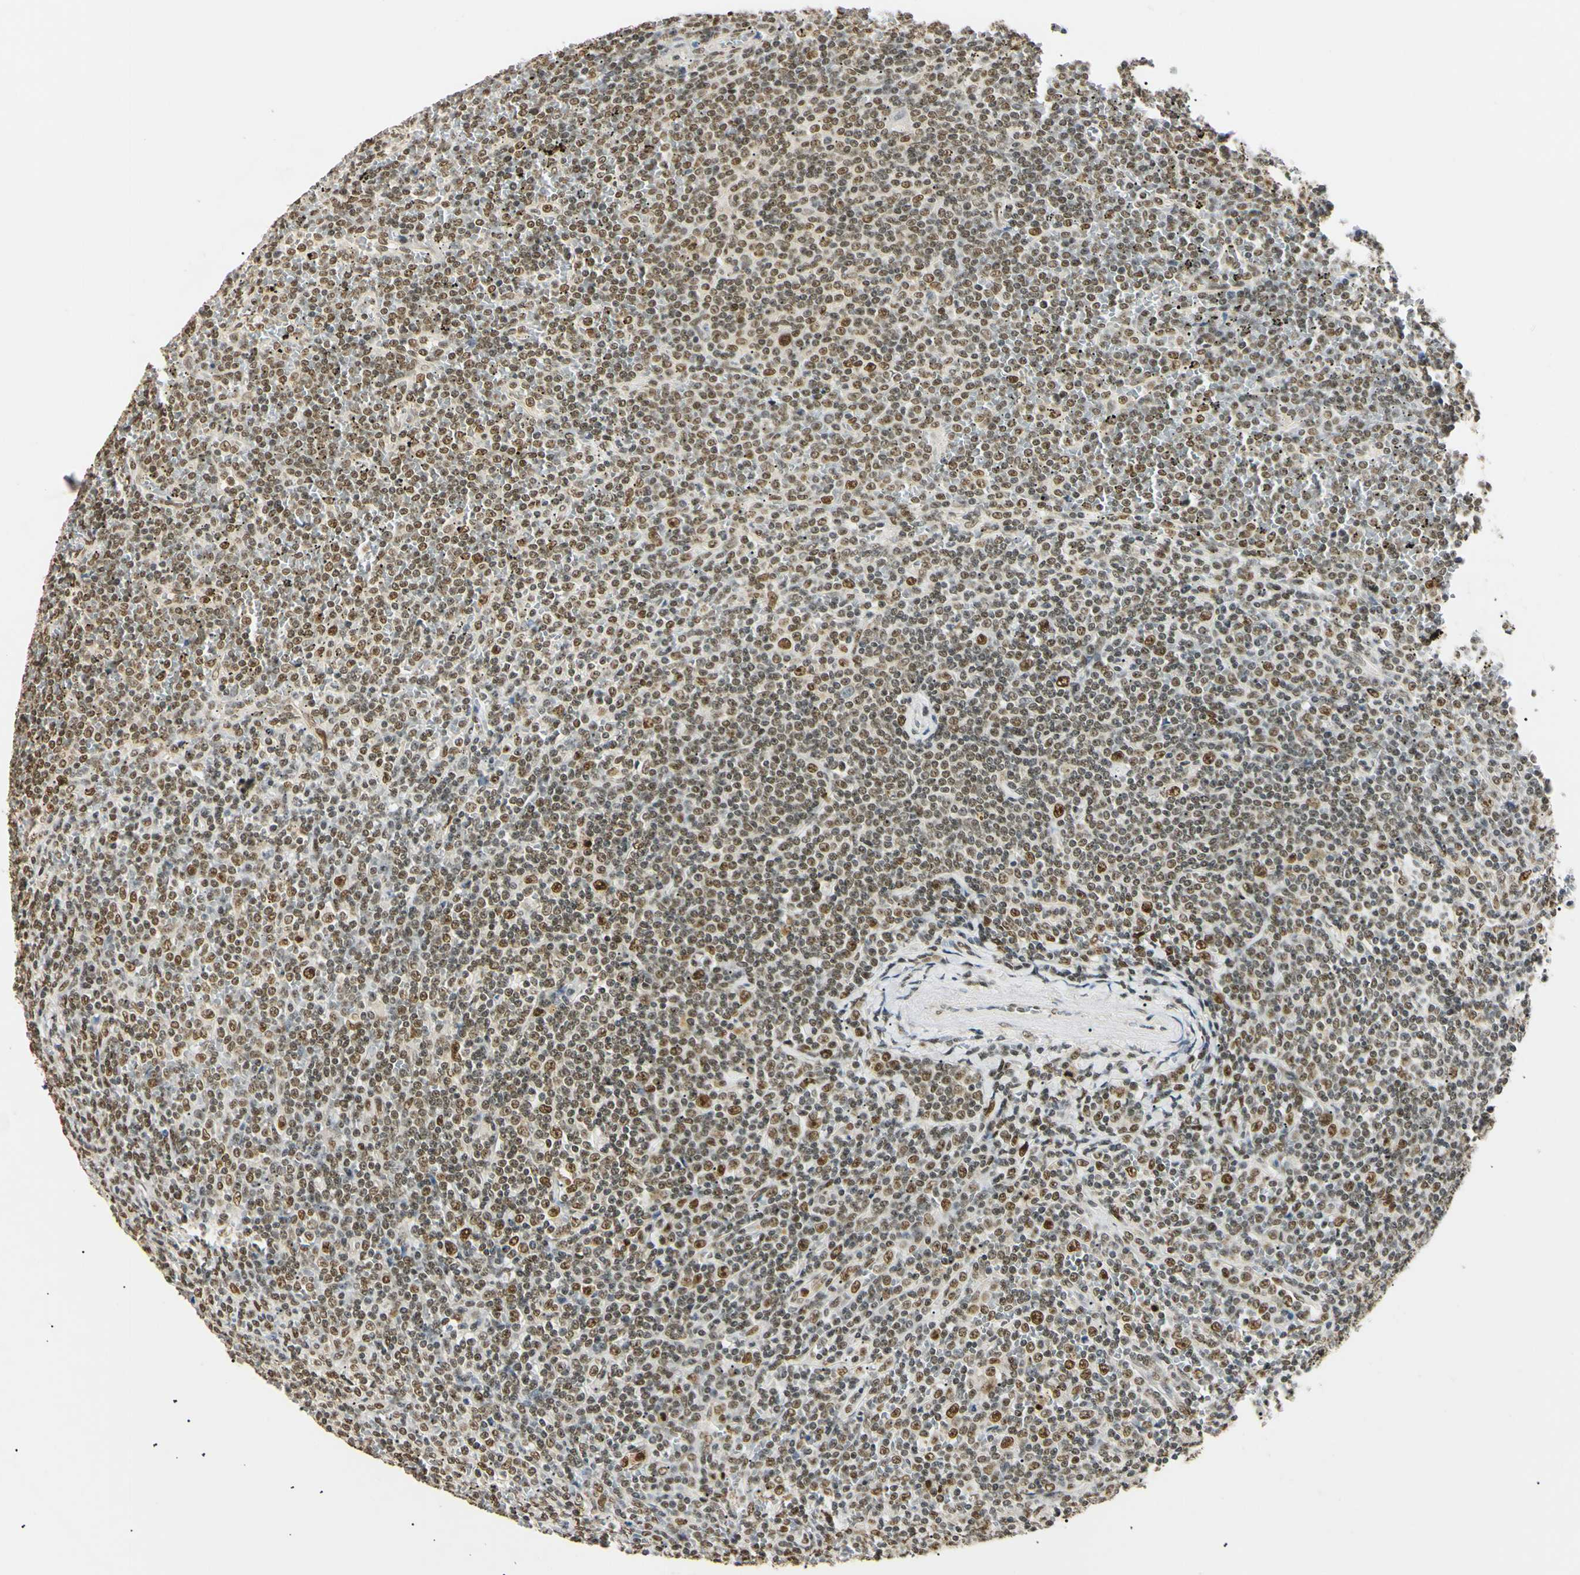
{"staining": {"intensity": "moderate", "quantity": ">75%", "location": "nuclear"}, "tissue": "lymphoma", "cell_type": "Tumor cells", "image_type": "cancer", "snomed": [{"axis": "morphology", "description": "Malignant lymphoma, non-Hodgkin's type, Low grade"}, {"axis": "topography", "description": "Spleen"}], "caption": "Immunohistochemical staining of lymphoma reveals medium levels of moderate nuclear positivity in approximately >75% of tumor cells.", "gene": "SMARCA5", "patient": {"sex": "female", "age": 19}}